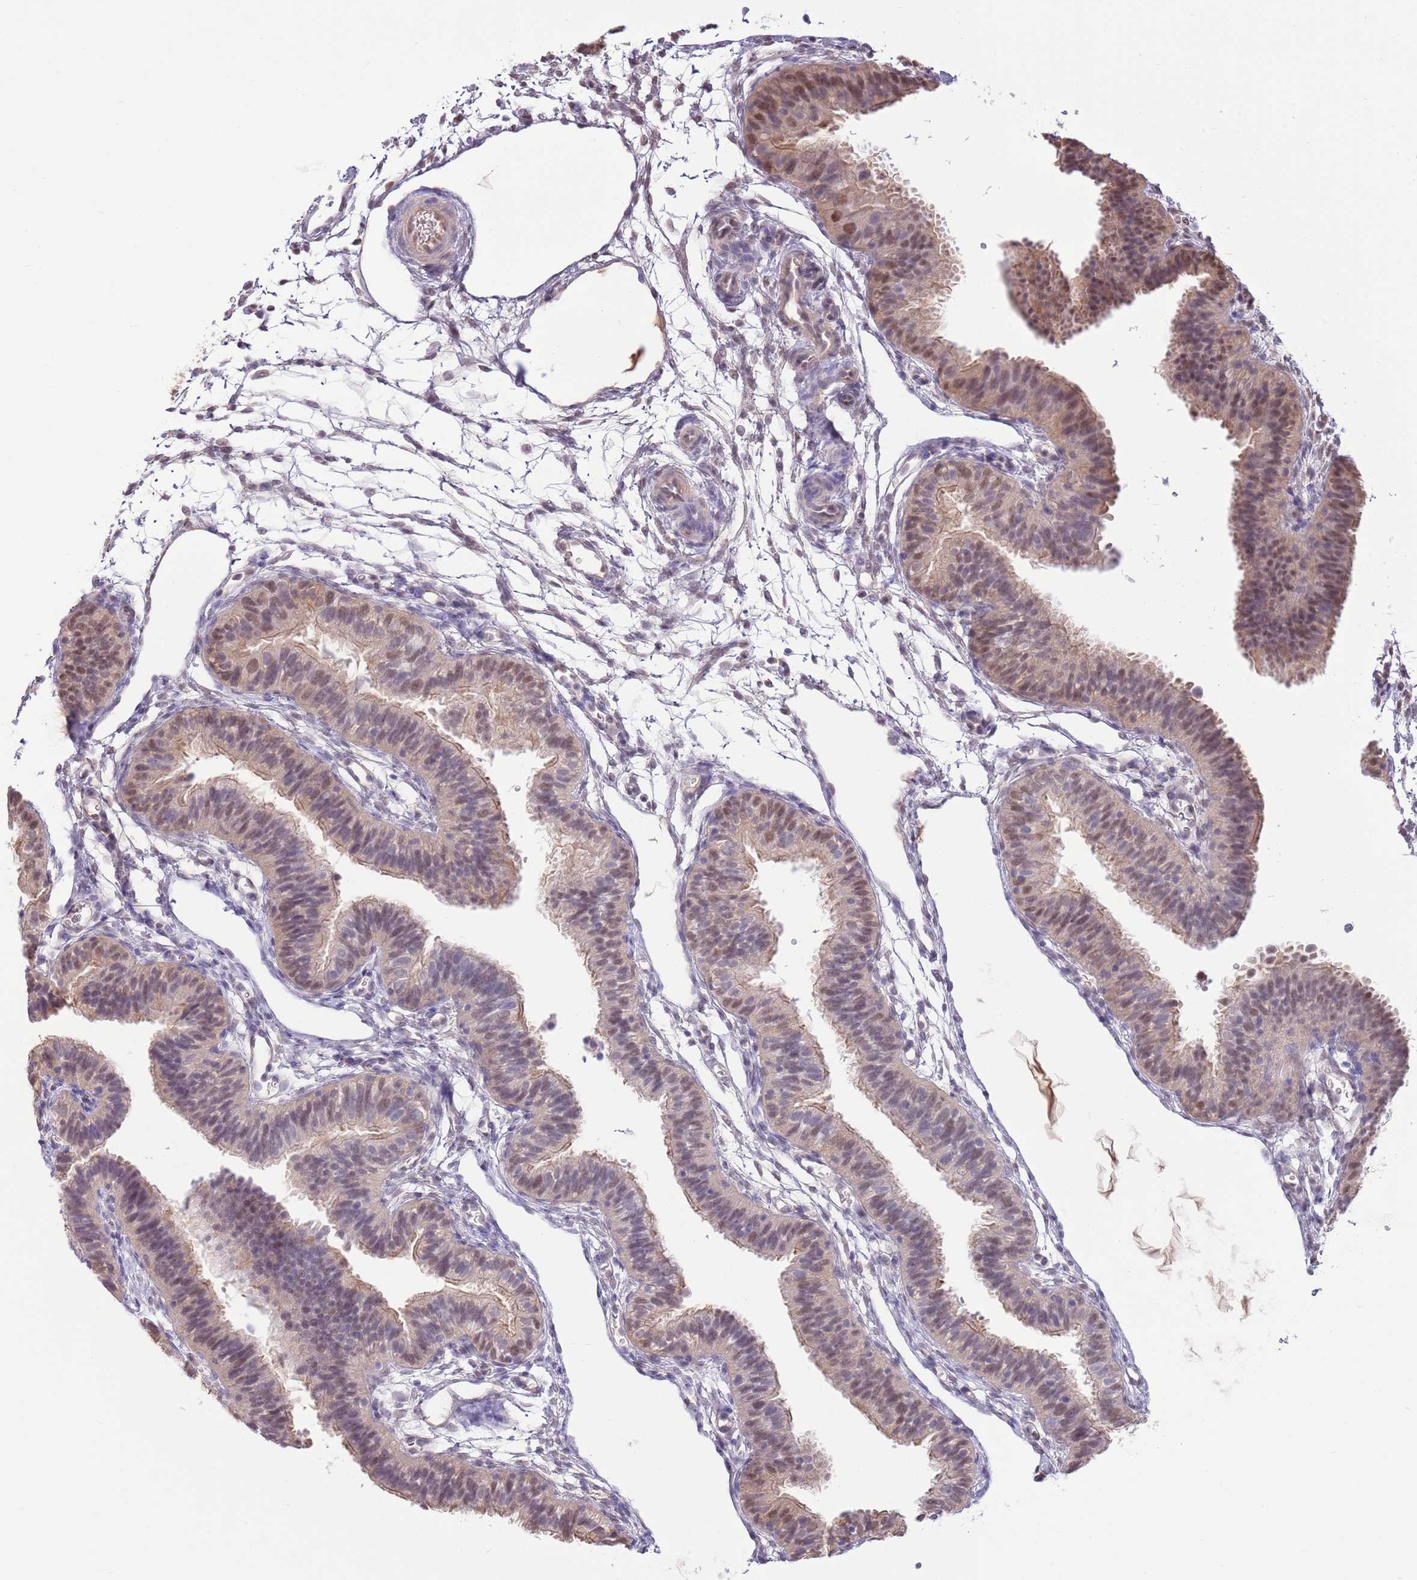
{"staining": {"intensity": "moderate", "quantity": ">75%", "location": "cytoplasmic/membranous,nuclear"}, "tissue": "fallopian tube", "cell_type": "Glandular cells", "image_type": "normal", "snomed": [{"axis": "morphology", "description": "Normal tissue, NOS"}, {"axis": "topography", "description": "Fallopian tube"}], "caption": "Moderate cytoplasmic/membranous,nuclear protein expression is seen in about >75% of glandular cells in fallopian tube. Using DAB (brown) and hematoxylin (blue) stains, captured at high magnification using brightfield microscopy.", "gene": "NSFL1C", "patient": {"sex": "female", "age": 35}}